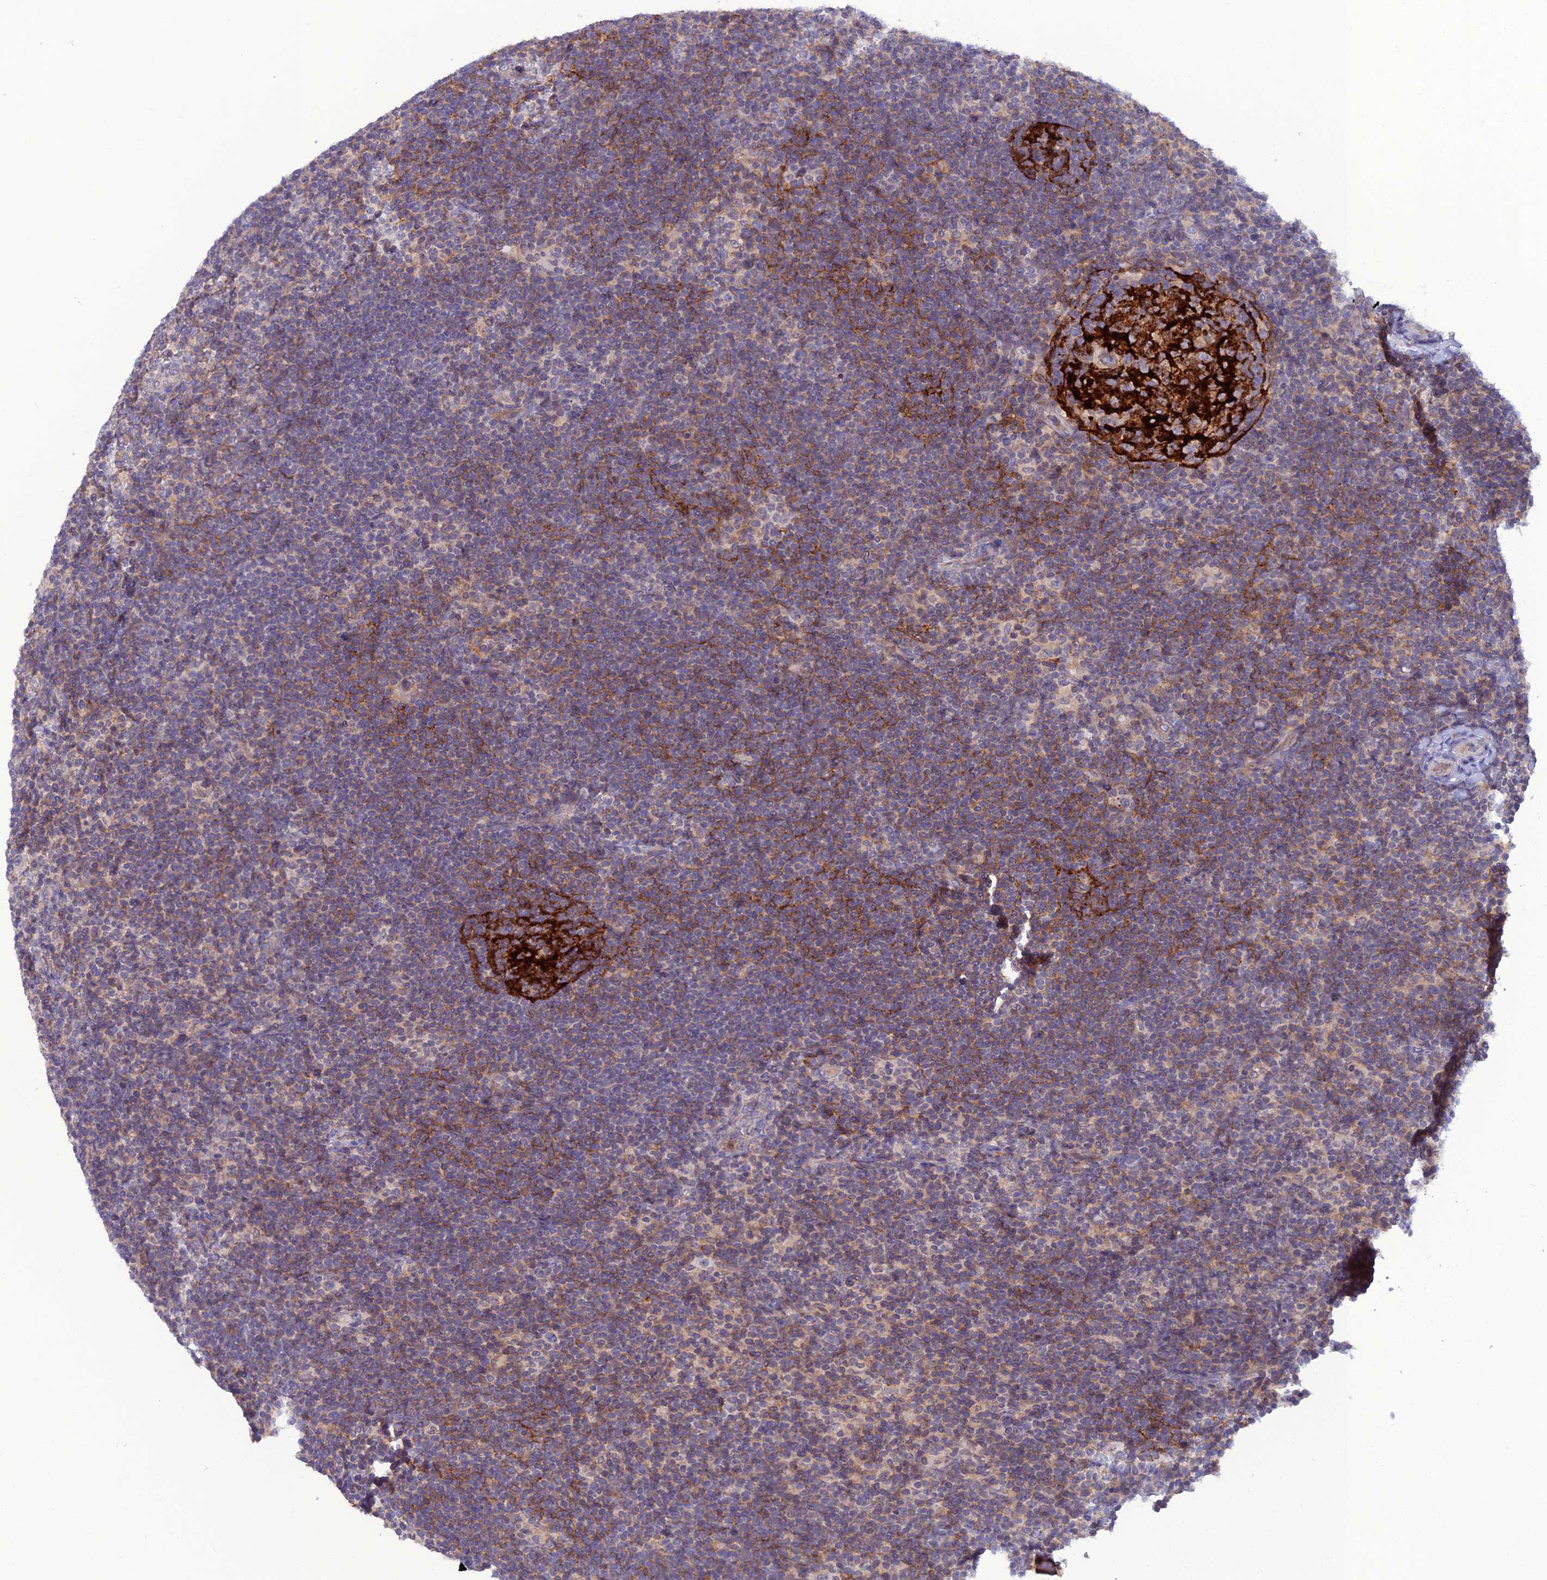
{"staining": {"intensity": "negative", "quantity": "none", "location": "none"}, "tissue": "lymphoma", "cell_type": "Tumor cells", "image_type": "cancer", "snomed": [{"axis": "morphology", "description": "Hodgkin's disease, NOS"}, {"axis": "topography", "description": "Lymph node"}], "caption": "This is an immunohistochemistry (IHC) image of human lymphoma. There is no expression in tumor cells.", "gene": "WDR46", "patient": {"sex": "female", "age": 57}}